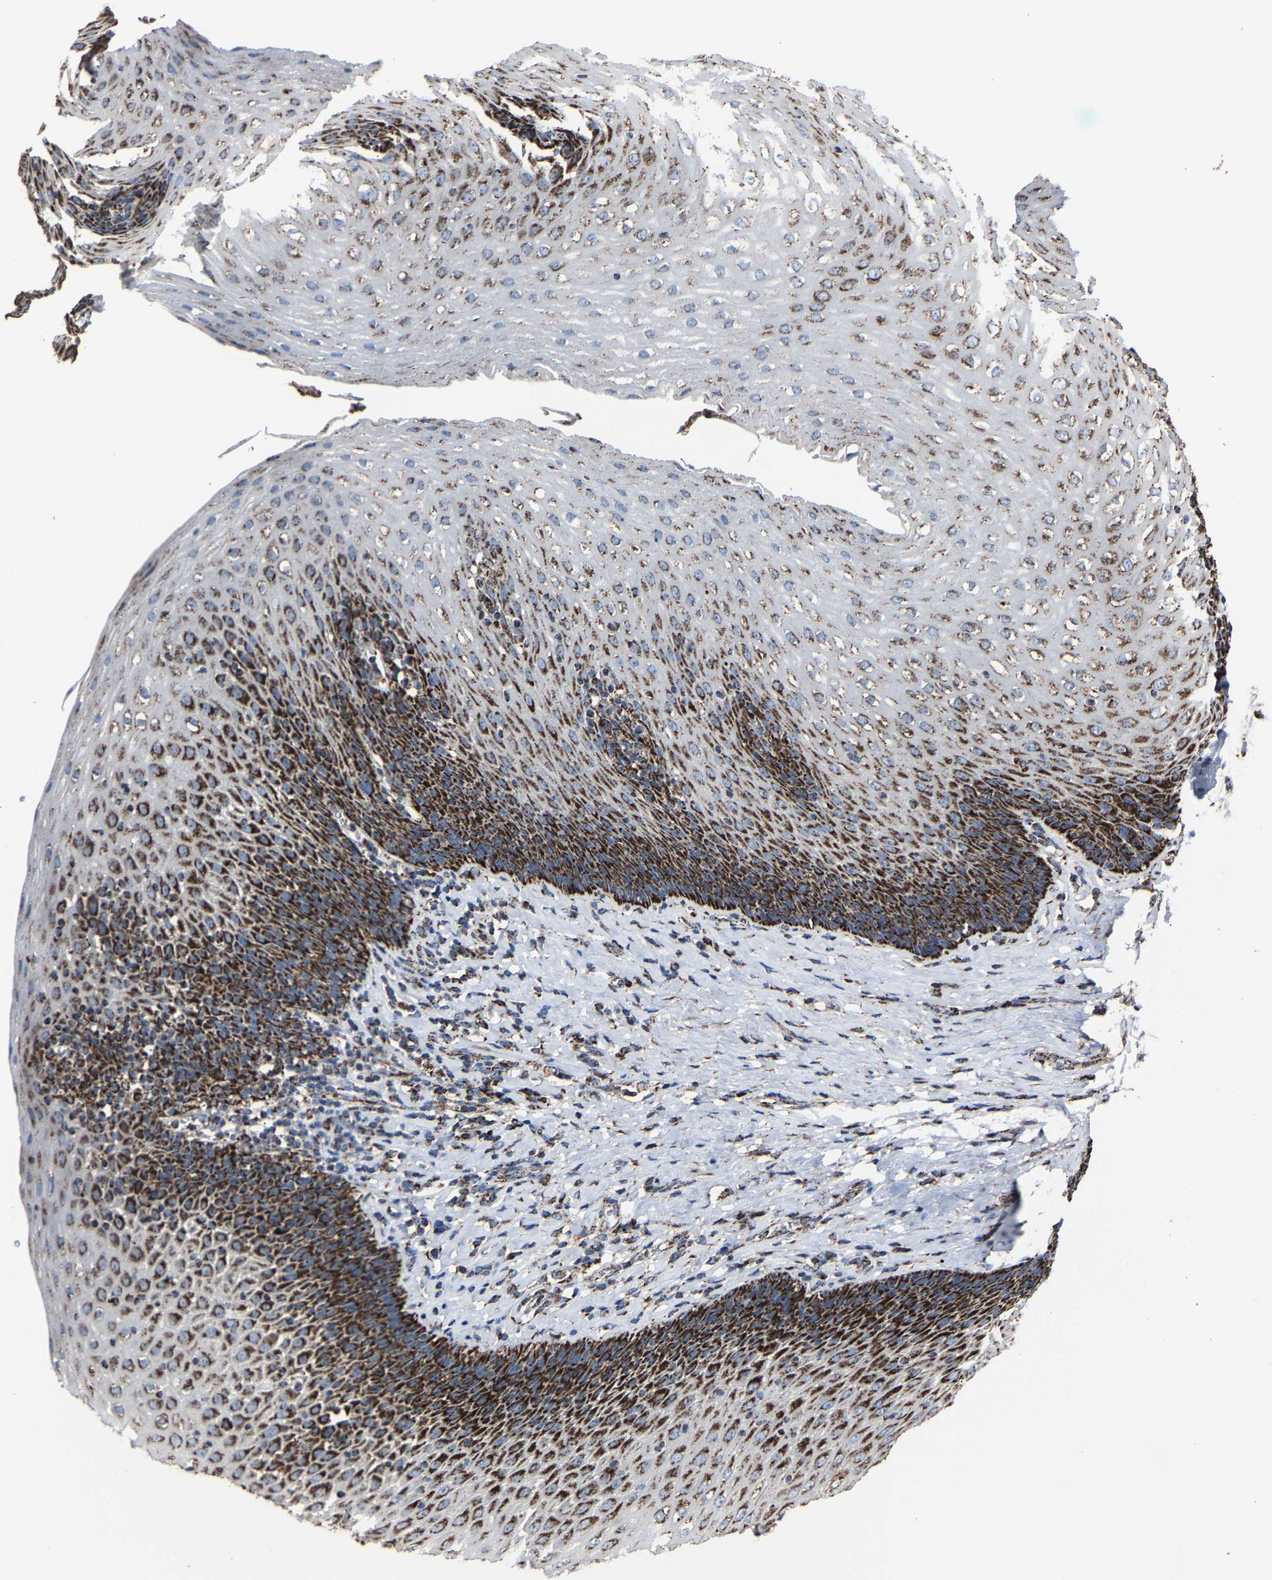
{"staining": {"intensity": "strong", "quantity": ">75%", "location": "cytoplasmic/membranous"}, "tissue": "esophagus", "cell_type": "Squamous epithelial cells", "image_type": "normal", "snomed": [{"axis": "morphology", "description": "Normal tissue, NOS"}, {"axis": "topography", "description": "Esophagus"}], "caption": "About >75% of squamous epithelial cells in unremarkable human esophagus demonstrate strong cytoplasmic/membranous protein expression as visualized by brown immunohistochemical staining.", "gene": "NDUFV3", "patient": {"sex": "female", "age": 61}}